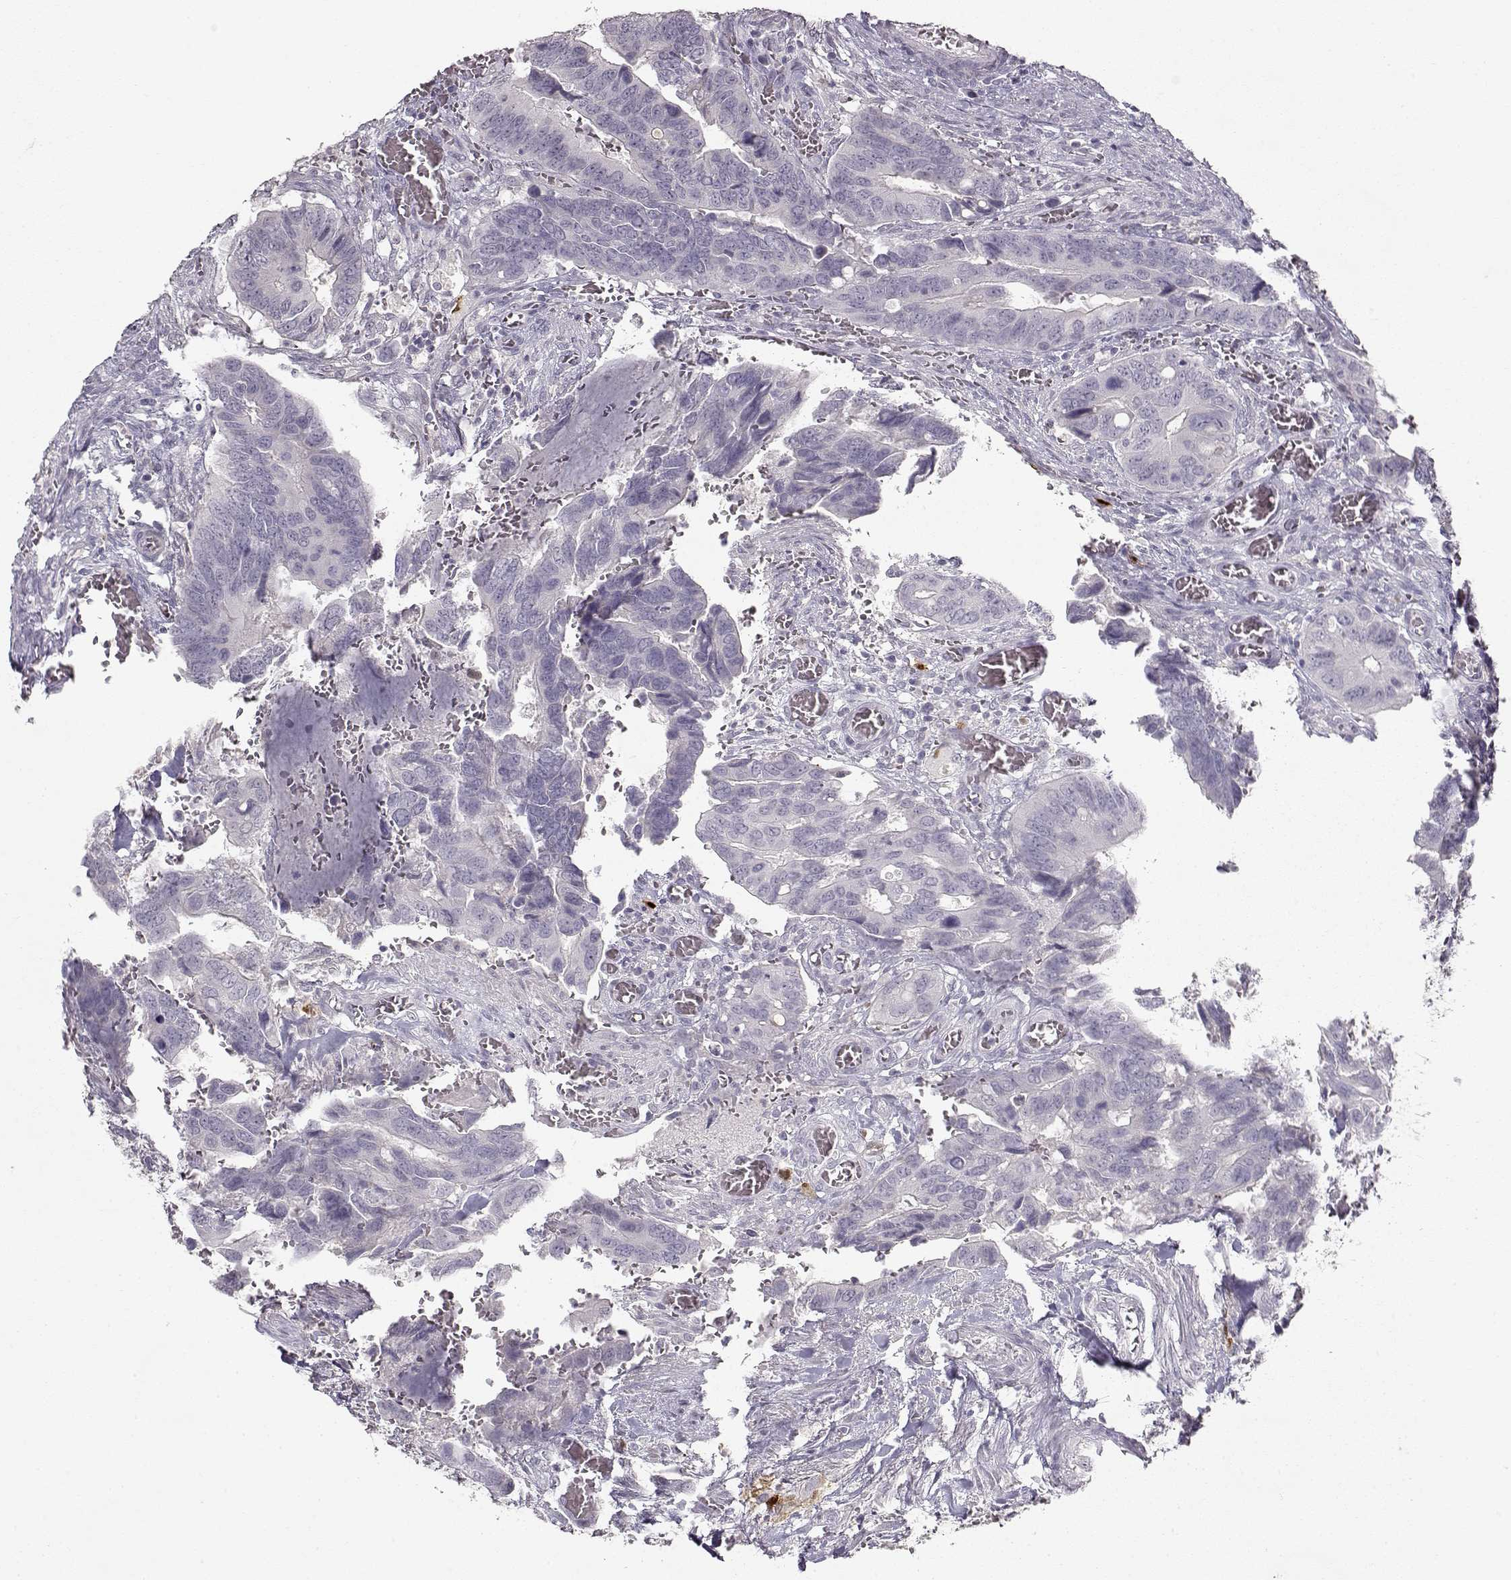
{"staining": {"intensity": "negative", "quantity": "none", "location": "none"}, "tissue": "colorectal cancer", "cell_type": "Tumor cells", "image_type": "cancer", "snomed": [{"axis": "morphology", "description": "Adenocarcinoma, NOS"}, {"axis": "topography", "description": "Colon"}], "caption": "Immunohistochemistry (IHC) of human adenocarcinoma (colorectal) shows no expression in tumor cells. Brightfield microscopy of immunohistochemistry (IHC) stained with DAB (3,3'-diaminobenzidine) (brown) and hematoxylin (blue), captured at high magnification.", "gene": "S100B", "patient": {"sex": "male", "age": 49}}